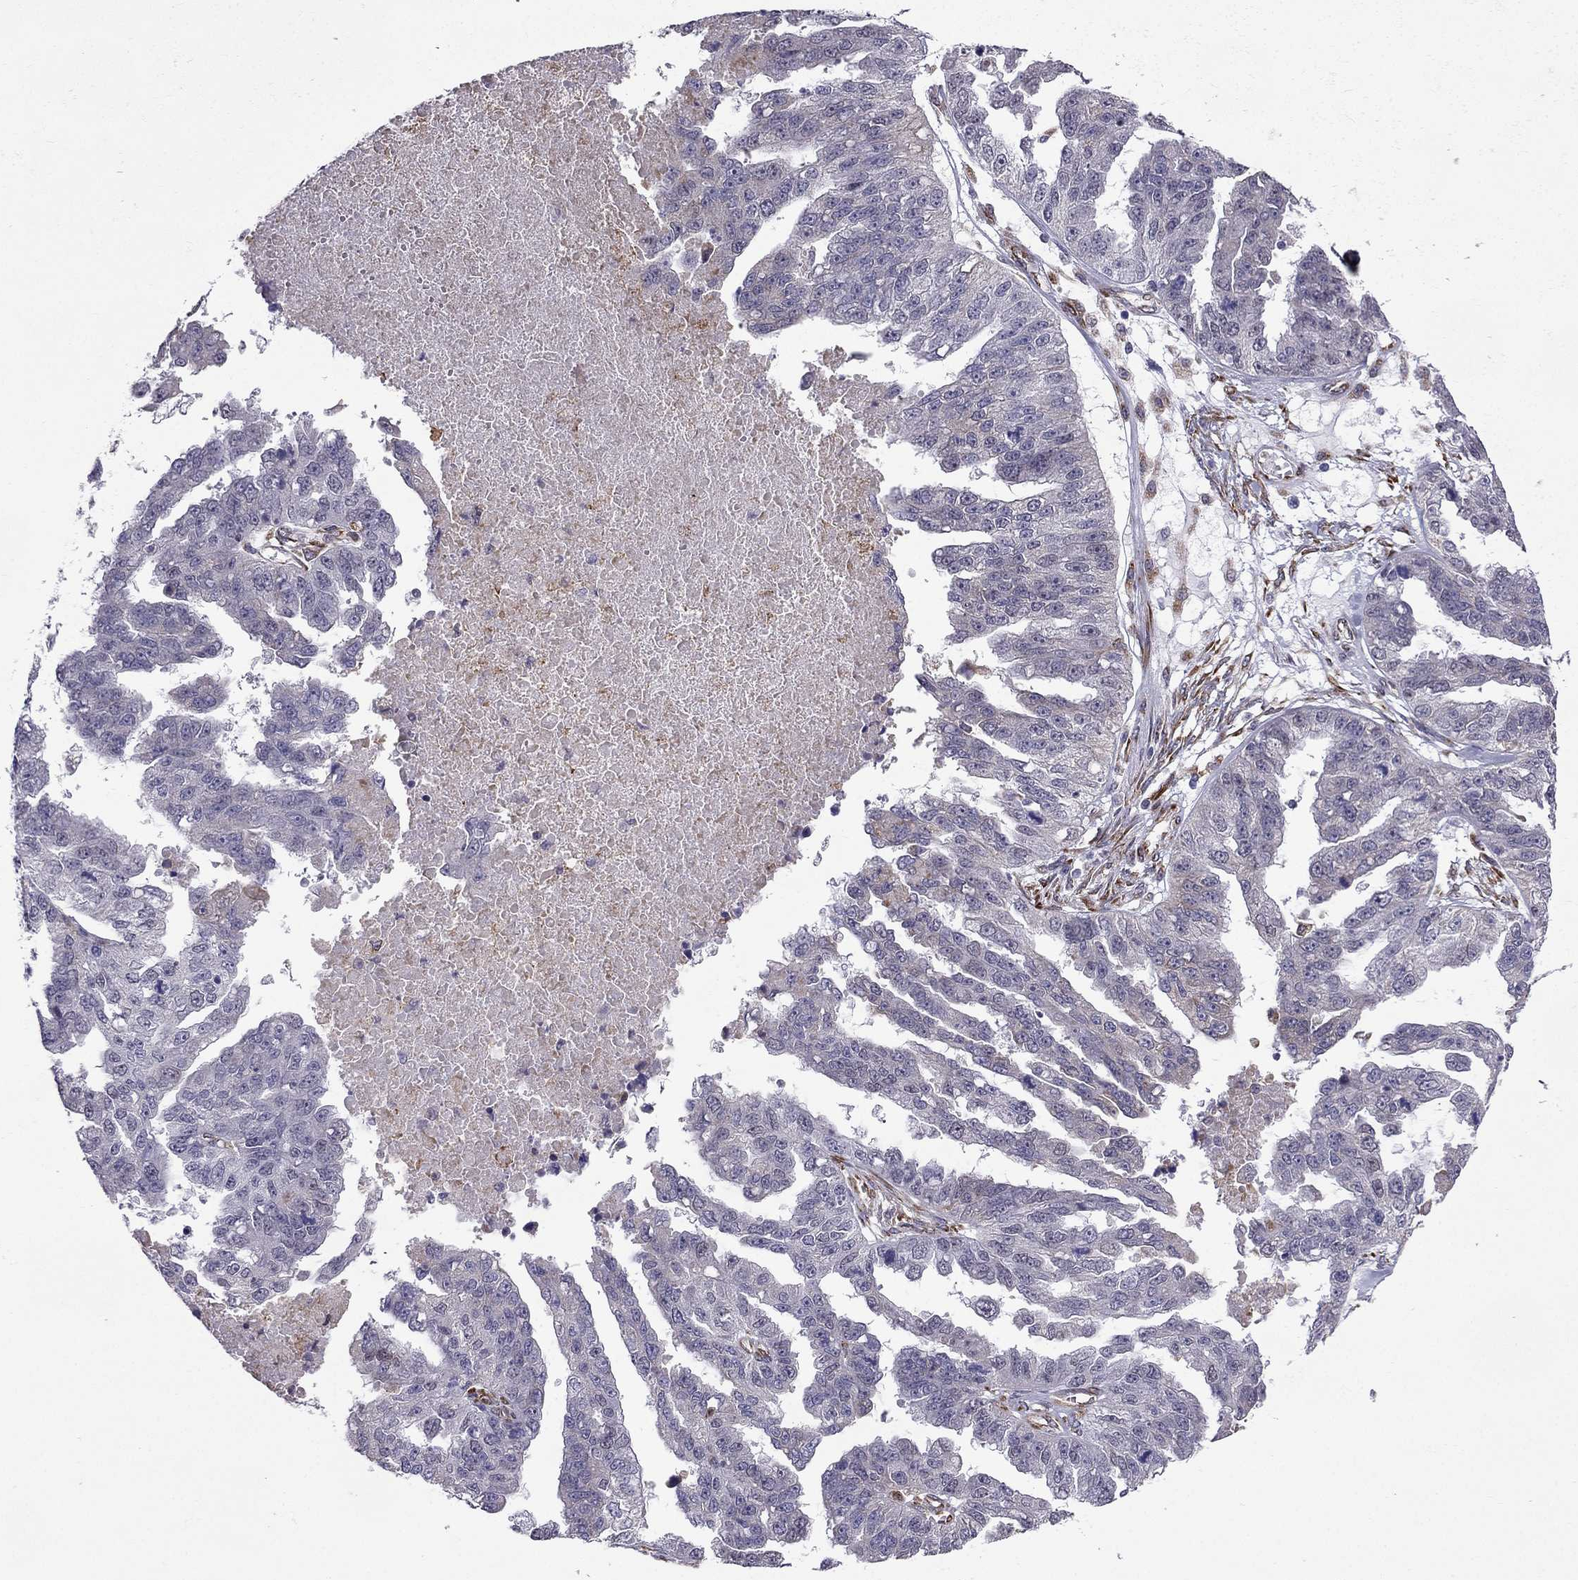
{"staining": {"intensity": "negative", "quantity": "none", "location": "none"}, "tissue": "ovarian cancer", "cell_type": "Tumor cells", "image_type": "cancer", "snomed": [{"axis": "morphology", "description": "Cystadenocarcinoma, serous, NOS"}, {"axis": "topography", "description": "Ovary"}], "caption": "Human ovarian cancer (serous cystadenocarcinoma) stained for a protein using IHC demonstrates no positivity in tumor cells.", "gene": "IKBIP", "patient": {"sex": "female", "age": 58}}